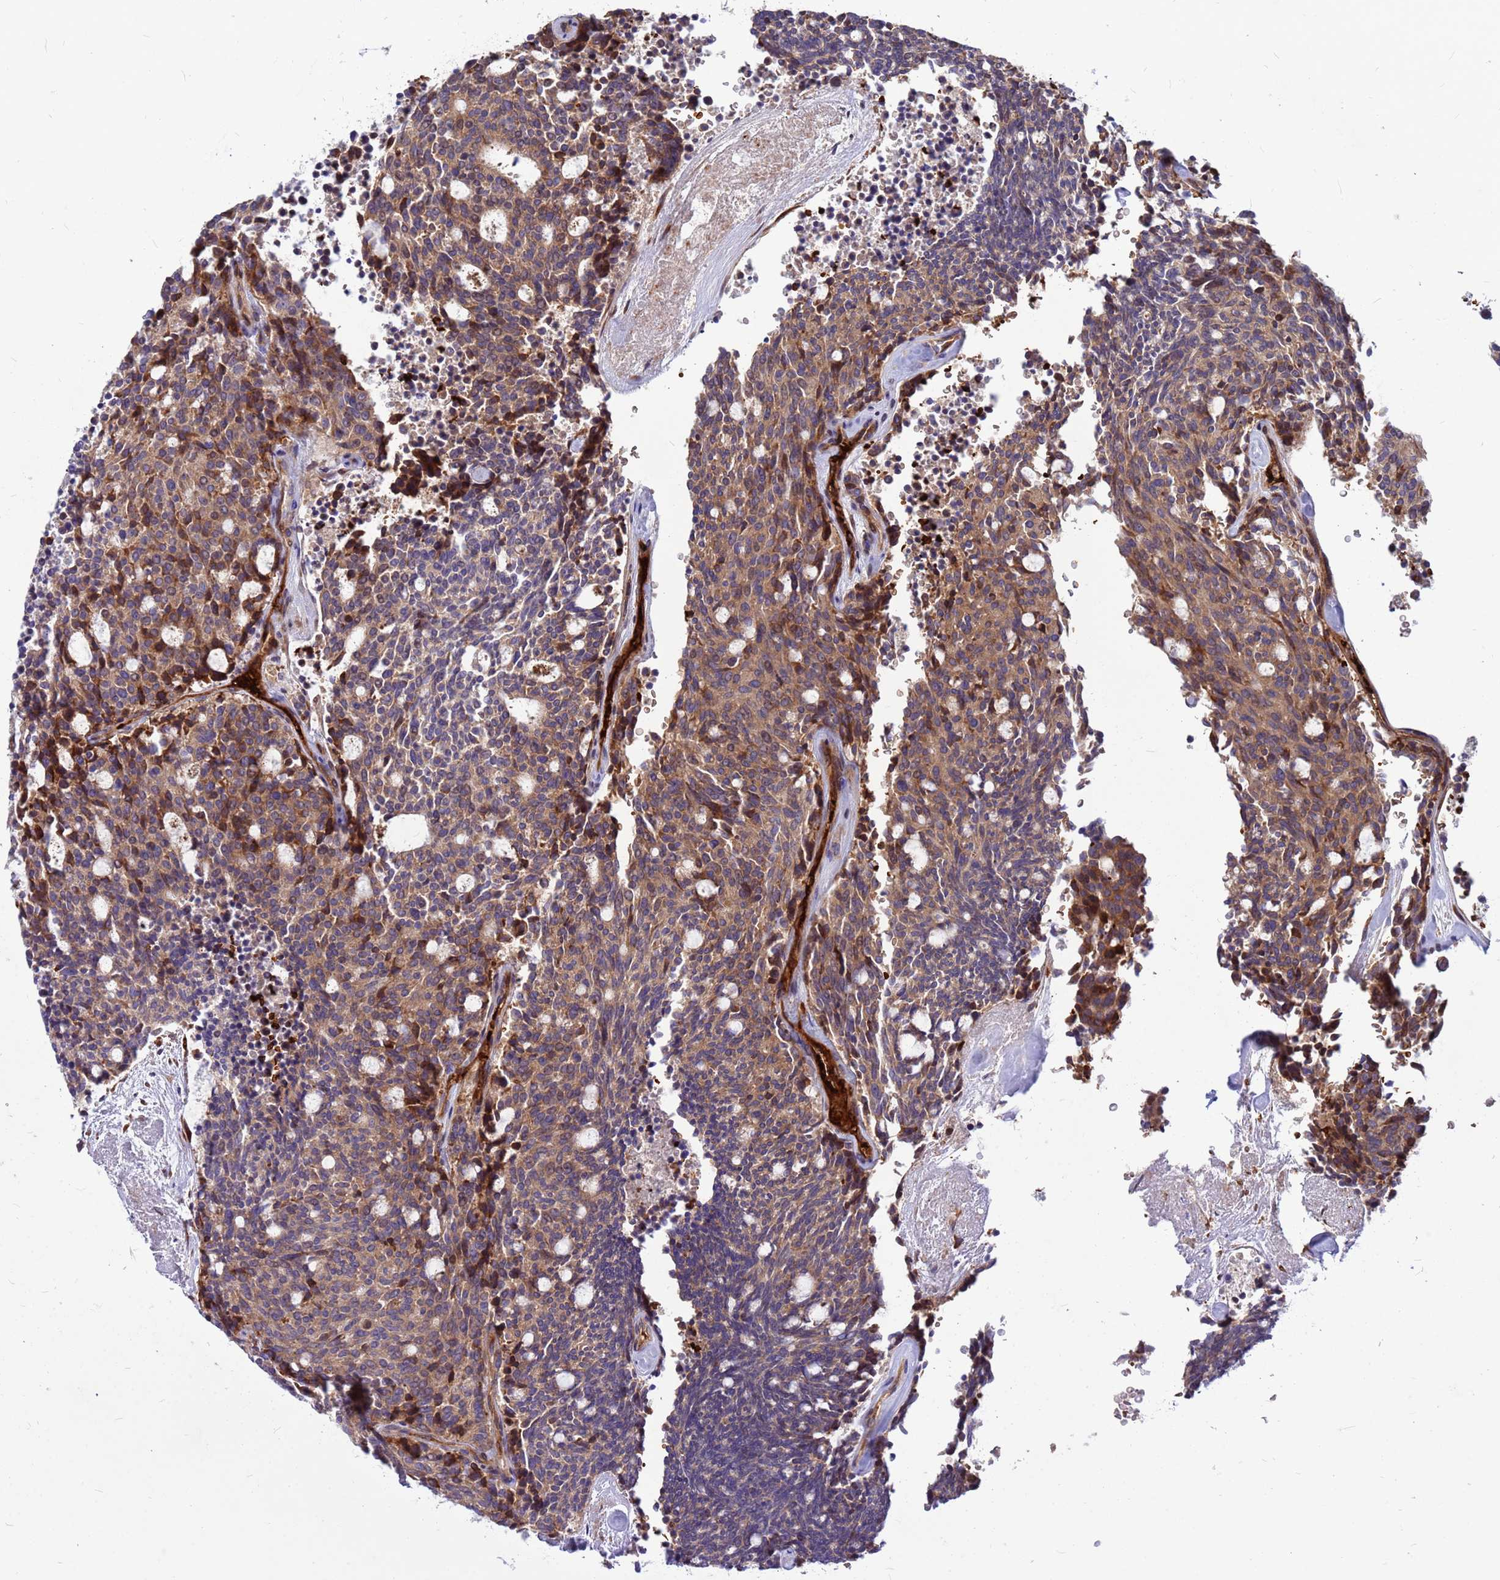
{"staining": {"intensity": "moderate", "quantity": ">75%", "location": "cytoplasmic/membranous"}, "tissue": "carcinoid", "cell_type": "Tumor cells", "image_type": "cancer", "snomed": [{"axis": "morphology", "description": "Carcinoid, malignant, NOS"}, {"axis": "topography", "description": "Pancreas"}], "caption": "Moderate cytoplasmic/membranous protein positivity is seen in about >75% of tumor cells in malignant carcinoid. (DAB (3,3'-diaminobenzidine) IHC with brightfield microscopy, high magnification).", "gene": "ZNF669", "patient": {"sex": "female", "age": 54}}